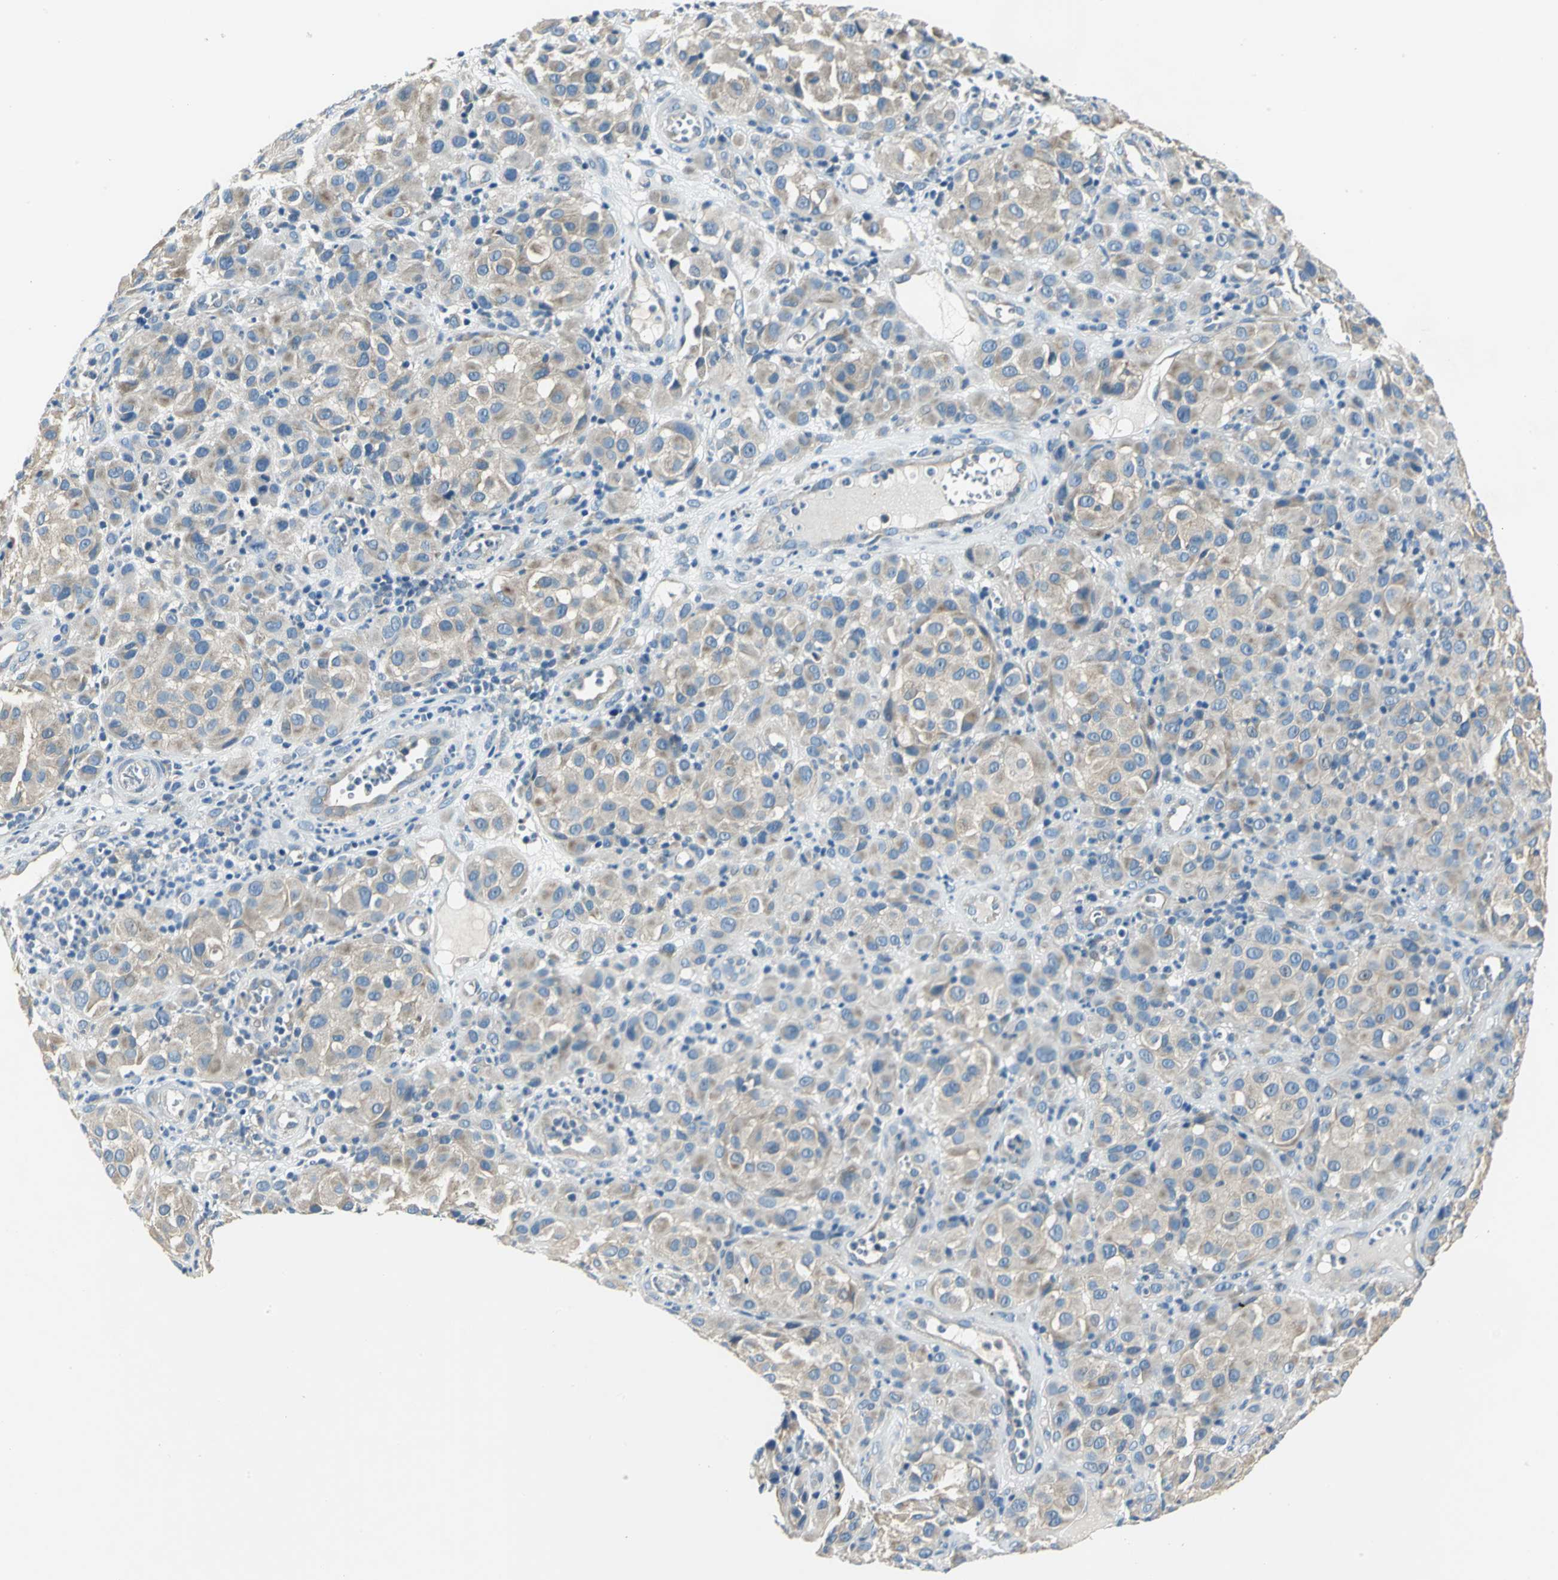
{"staining": {"intensity": "moderate", "quantity": ">75%", "location": "cytoplasmic/membranous"}, "tissue": "melanoma", "cell_type": "Tumor cells", "image_type": "cancer", "snomed": [{"axis": "morphology", "description": "Malignant melanoma, NOS"}, {"axis": "topography", "description": "Skin"}], "caption": "A histopathology image showing moderate cytoplasmic/membranous staining in approximately >75% of tumor cells in malignant melanoma, as visualized by brown immunohistochemical staining.", "gene": "SLC16A7", "patient": {"sex": "female", "age": 21}}